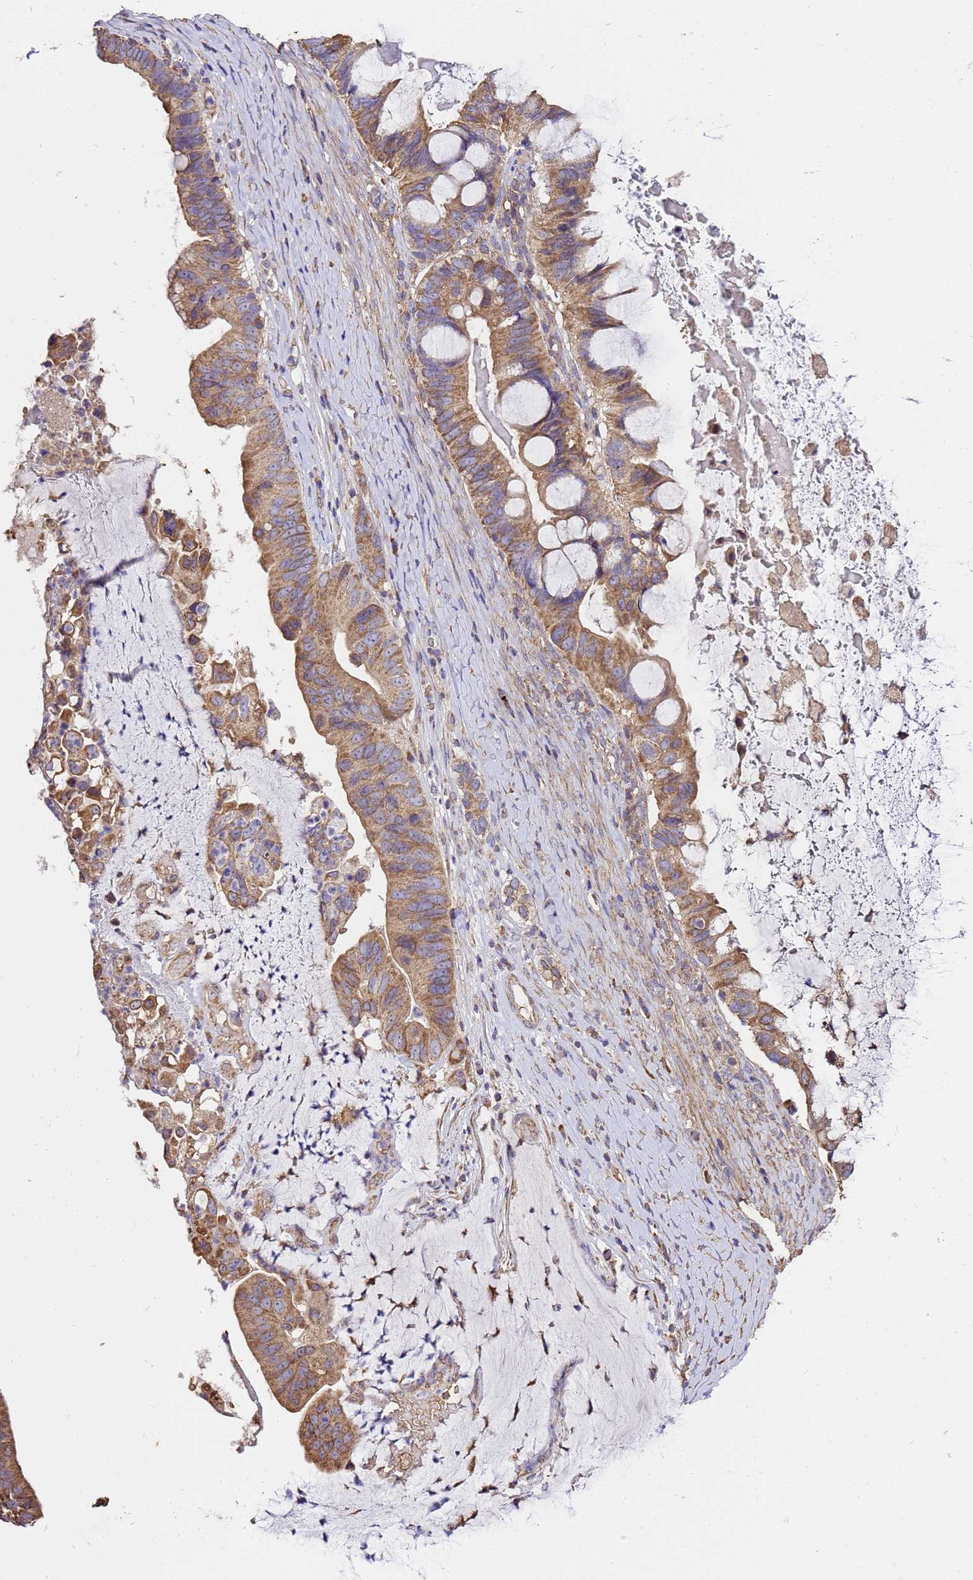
{"staining": {"intensity": "moderate", "quantity": ">75%", "location": "cytoplasmic/membranous"}, "tissue": "ovarian cancer", "cell_type": "Tumor cells", "image_type": "cancer", "snomed": [{"axis": "morphology", "description": "Cystadenocarcinoma, mucinous, NOS"}, {"axis": "topography", "description": "Ovary"}], "caption": "Tumor cells demonstrate moderate cytoplasmic/membranous expression in approximately >75% of cells in ovarian mucinous cystadenocarcinoma. (DAB = brown stain, brightfield microscopy at high magnification).", "gene": "LRRIQ1", "patient": {"sex": "female", "age": 61}}